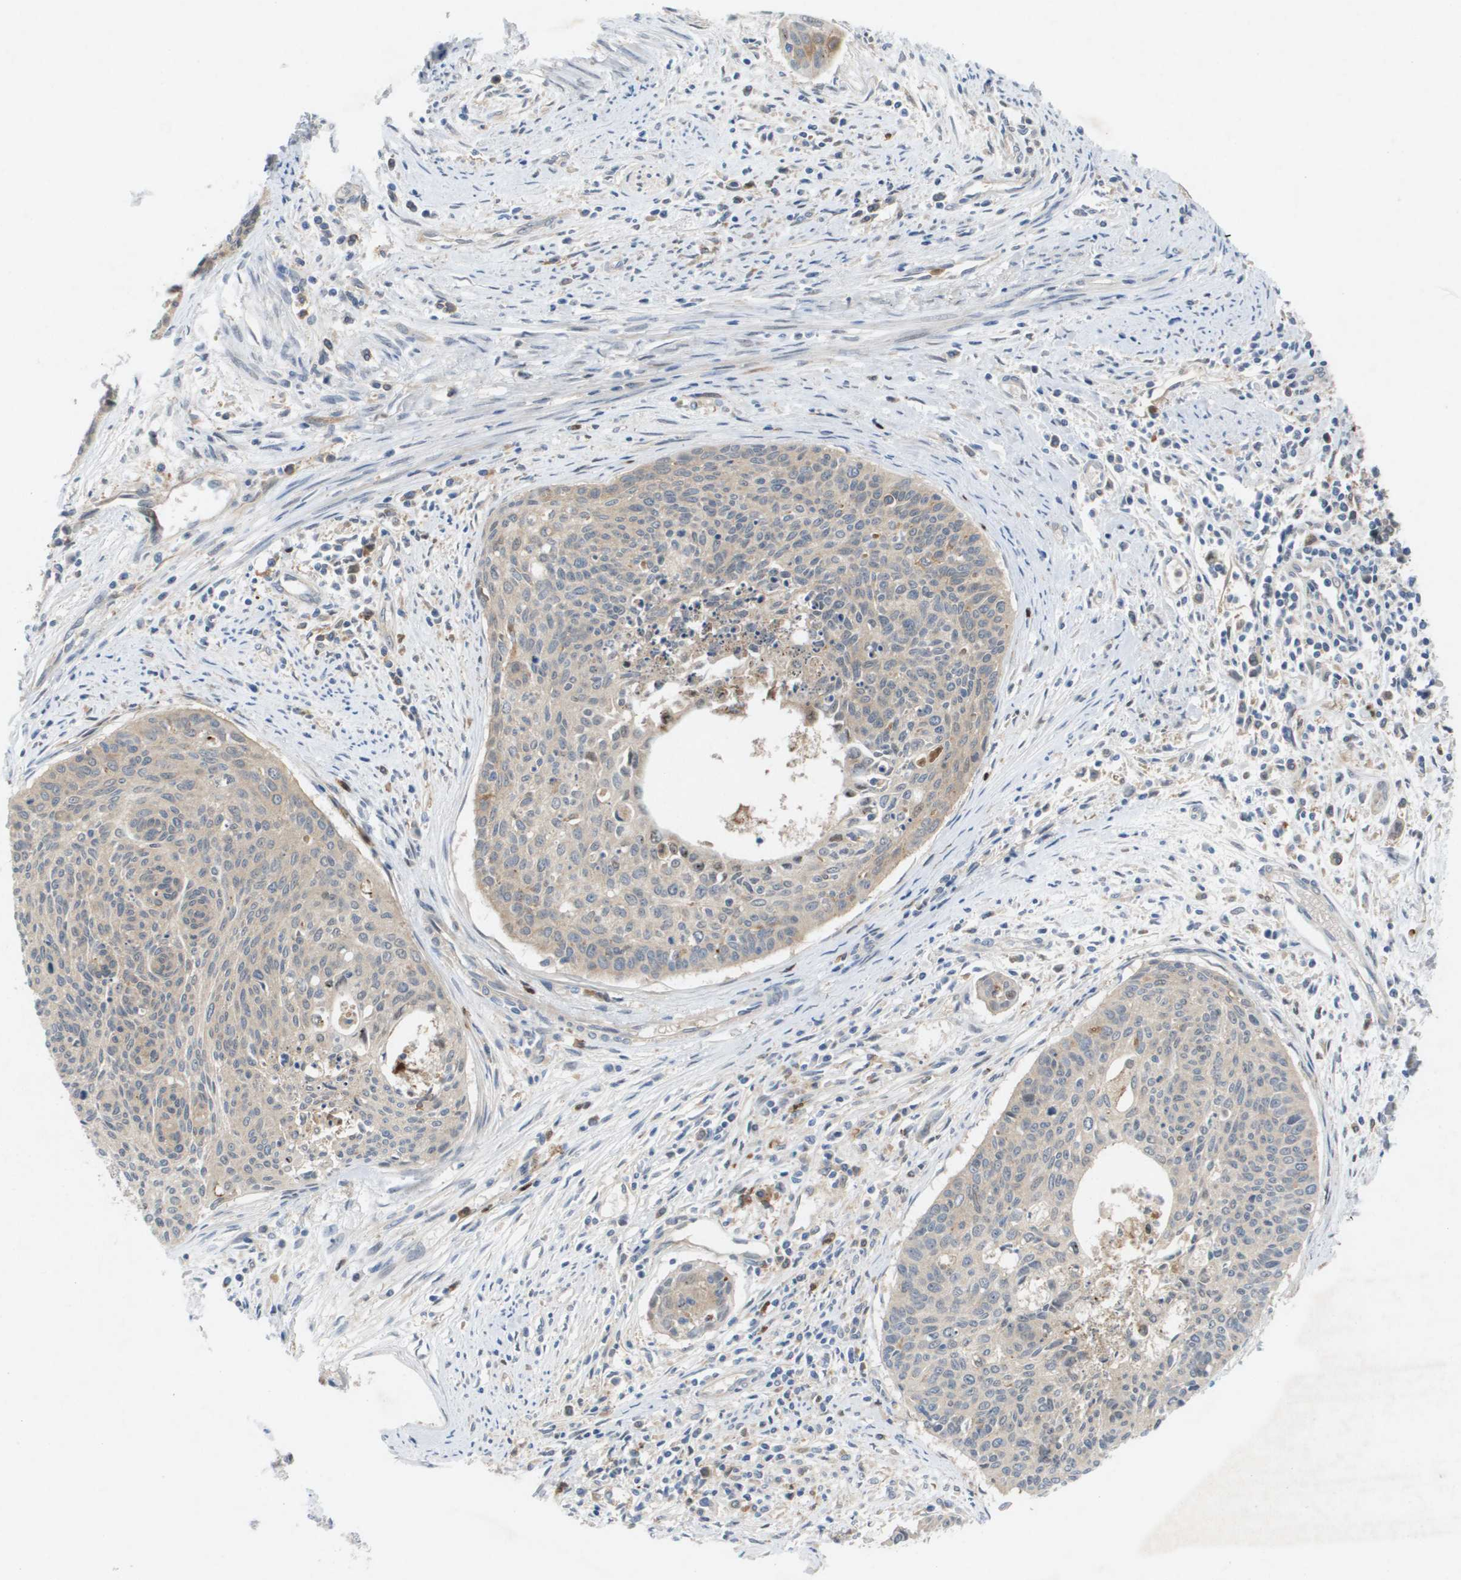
{"staining": {"intensity": "moderate", "quantity": "25%-75%", "location": "cytoplasmic/membranous"}, "tissue": "cervical cancer", "cell_type": "Tumor cells", "image_type": "cancer", "snomed": [{"axis": "morphology", "description": "Squamous cell carcinoma, NOS"}, {"axis": "topography", "description": "Cervix"}], "caption": "Cervical cancer (squamous cell carcinoma) was stained to show a protein in brown. There is medium levels of moderate cytoplasmic/membranous positivity in about 25%-75% of tumor cells.", "gene": "PALD1", "patient": {"sex": "female", "age": 55}}